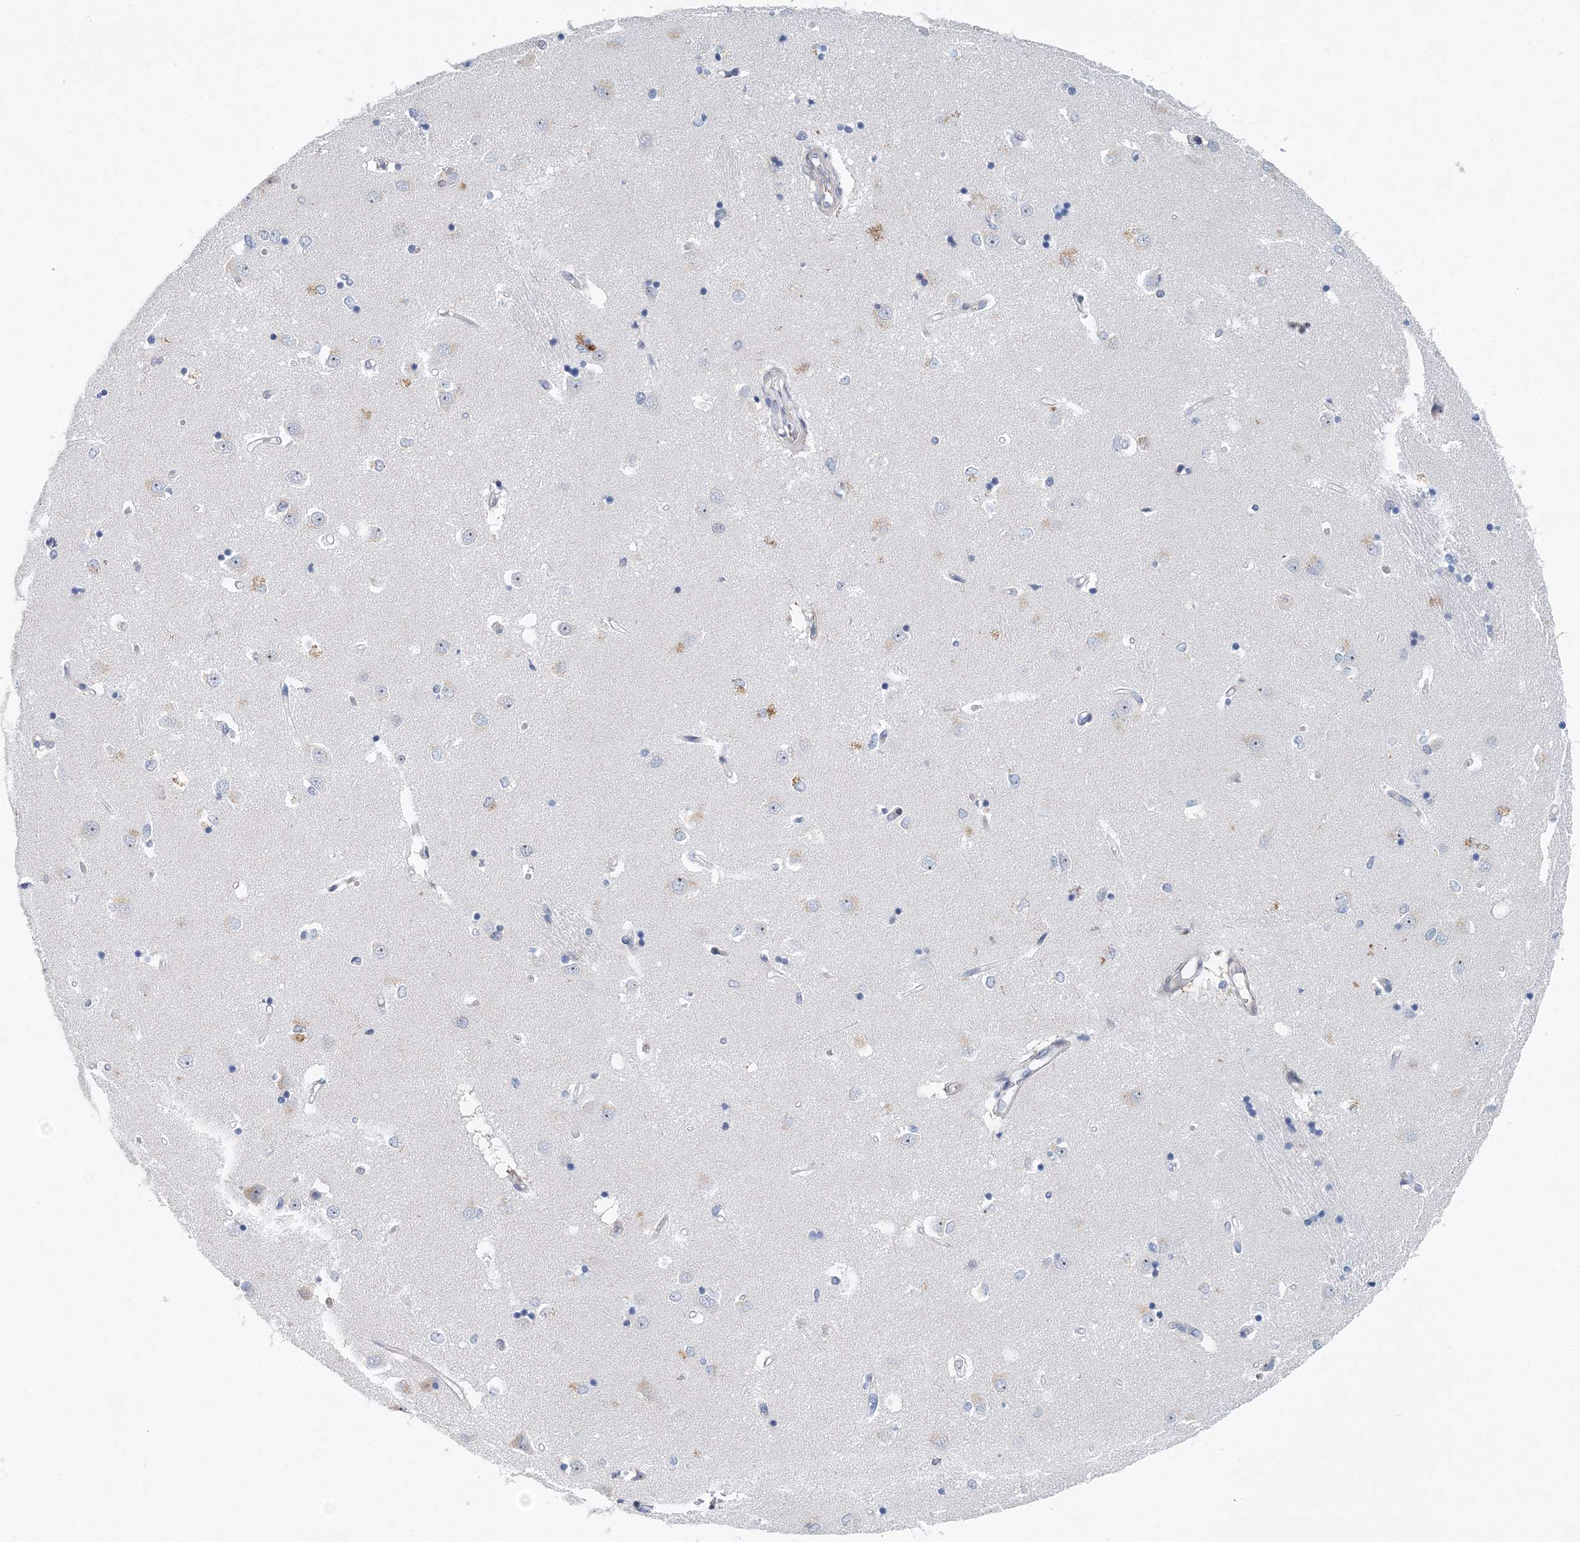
{"staining": {"intensity": "negative", "quantity": "none", "location": "none"}, "tissue": "caudate", "cell_type": "Glial cells", "image_type": "normal", "snomed": [{"axis": "morphology", "description": "Normal tissue, NOS"}, {"axis": "topography", "description": "Lateral ventricle wall"}], "caption": "This is an immunohistochemistry (IHC) image of normal human caudate. There is no positivity in glial cells.", "gene": "UIMC1", "patient": {"sex": "male", "age": 45}}